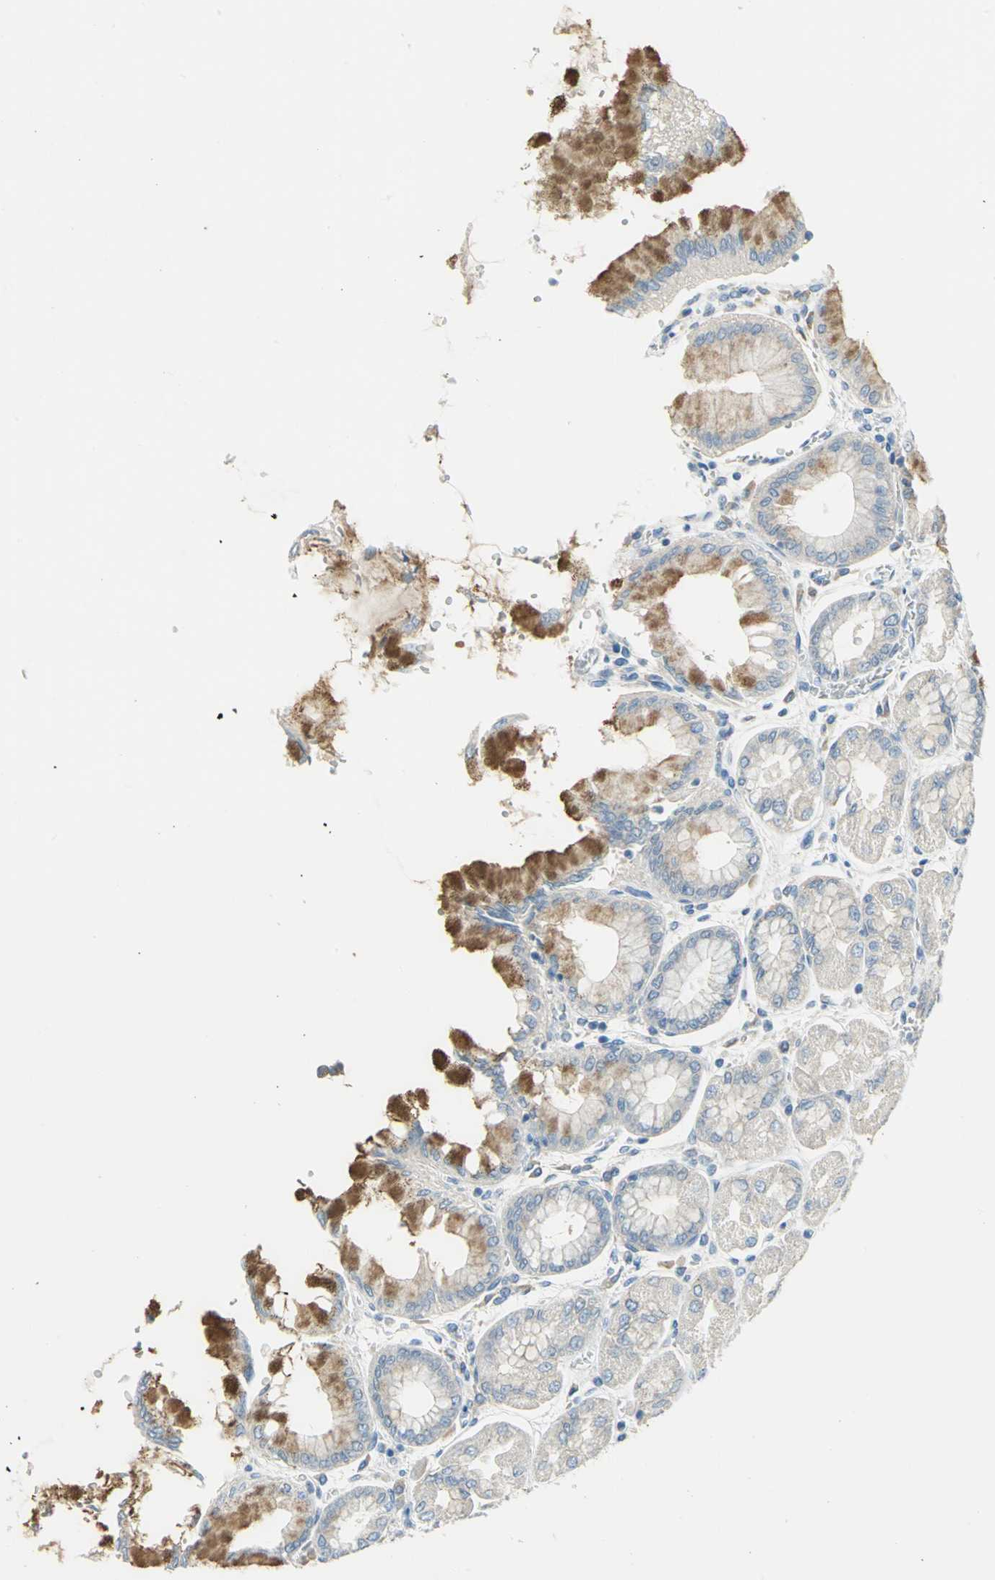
{"staining": {"intensity": "strong", "quantity": "<25%", "location": "cytoplasmic/membranous"}, "tissue": "stomach", "cell_type": "Glandular cells", "image_type": "normal", "snomed": [{"axis": "morphology", "description": "Normal tissue, NOS"}, {"axis": "topography", "description": "Stomach, upper"}], "caption": "Immunohistochemistry staining of benign stomach, which shows medium levels of strong cytoplasmic/membranous staining in approximately <25% of glandular cells indicating strong cytoplasmic/membranous protein expression. The staining was performed using DAB (3,3'-diaminobenzidine) (brown) for protein detection and nuclei were counterstained in hematoxylin (blue).", "gene": "GPR3", "patient": {"sex": "female", "age": 56}}